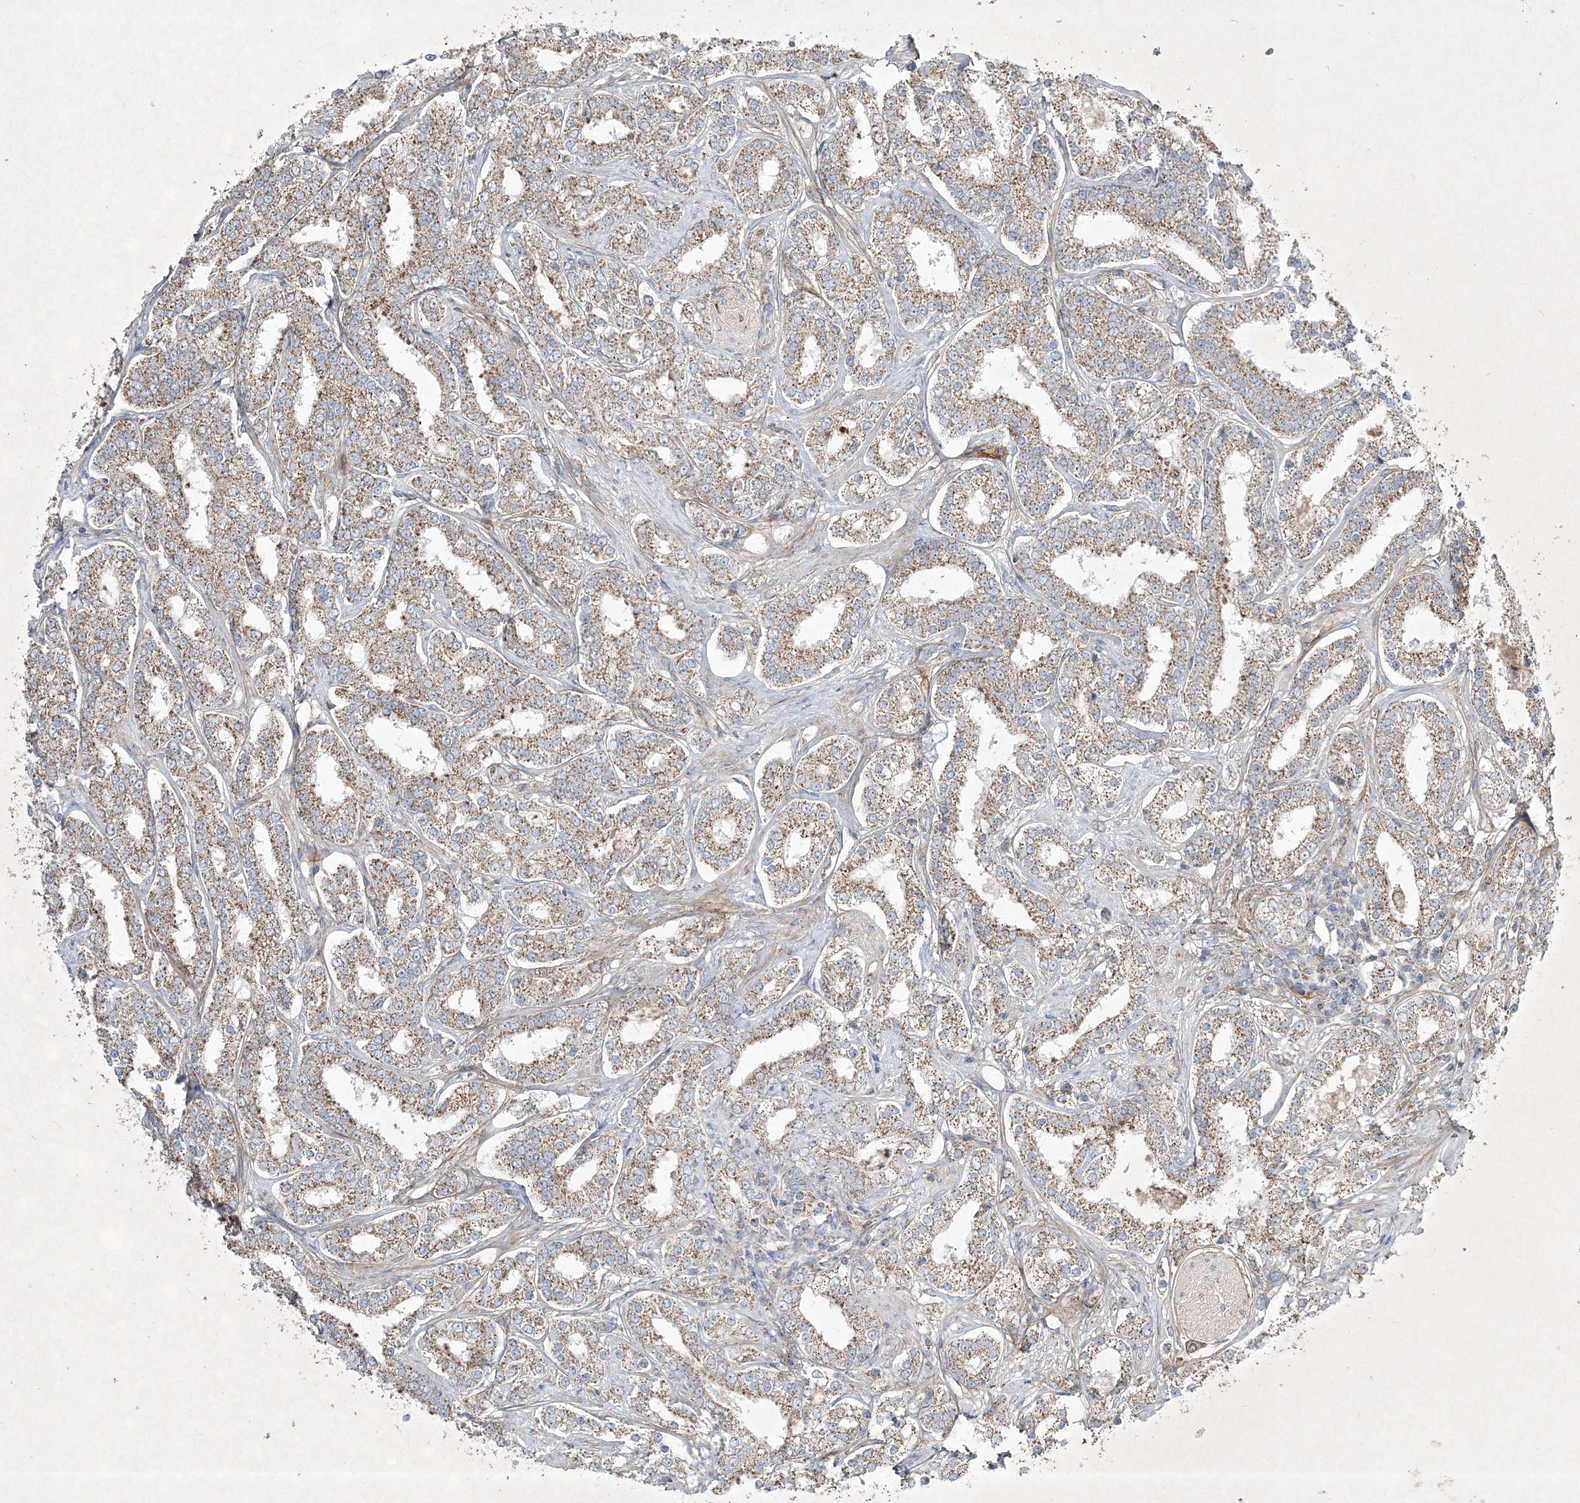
{"staining": {"intensity": "moderate", "quantity": ">75%", "location": "cytoplasmic/membranous"}, "tissue": "prostate cancer", "cell_type": "Tumor cells", "image_type": "cancer", "snomed": [{"axis": "morphology", "description": "Normal tissue, NOS"}, {"axis": "morphology", "description": "Adenocarcinoma, High grade"}, {"axis": "topography", "description": "Prostate"}], "caption": "Protein expression by immunohistochemistry (IHC) shows moderate cytoplasmic/membranous positivity in approximately >75% of tumor cells in prostate cancer (adenocarcinoma (high-grade)).", "gene": "RICTOR", "patient": {"sex": "male", "age": 83}}